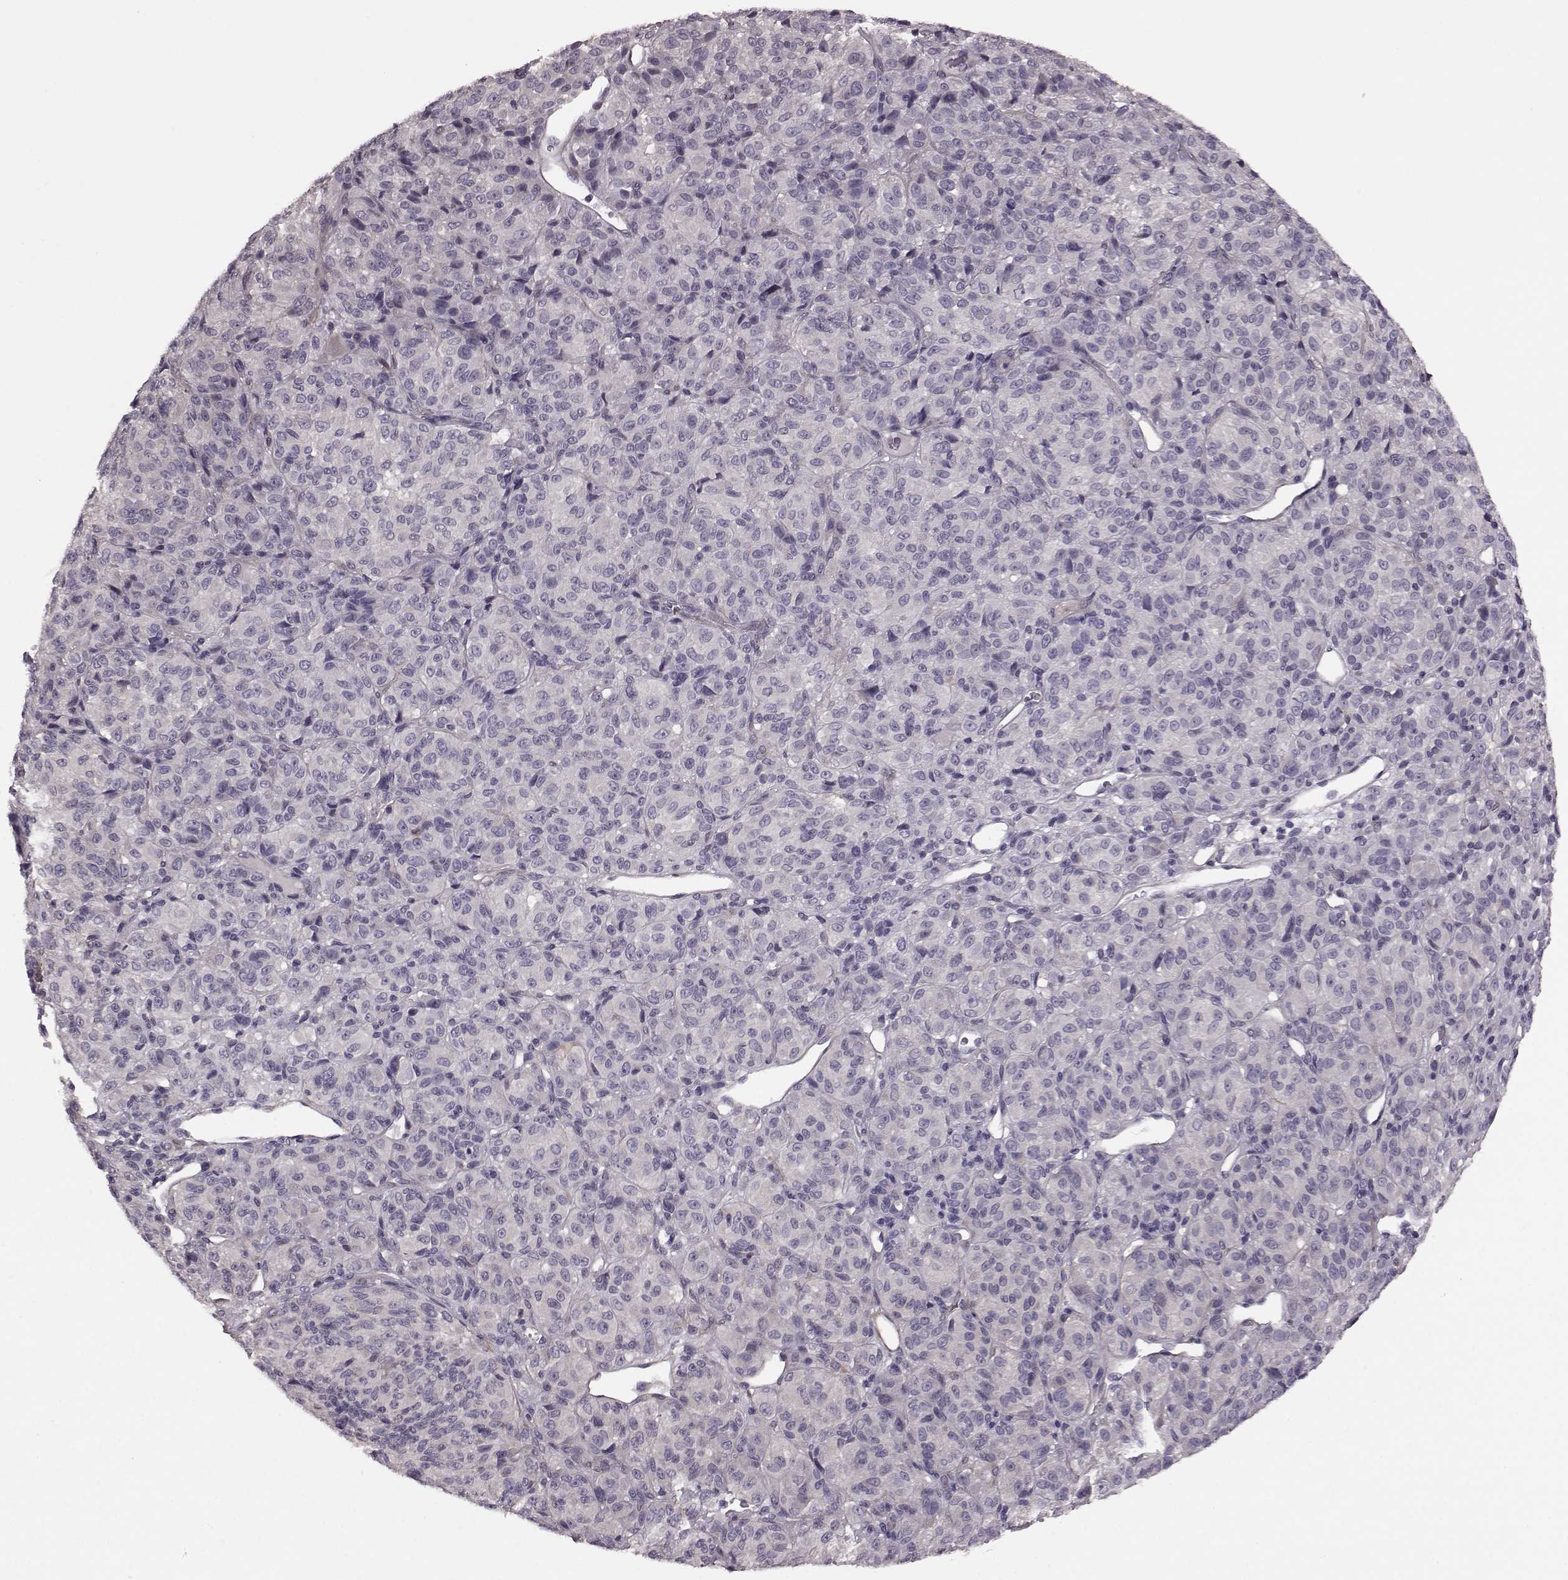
{"staining": {"intensity": "negative", "quantity": "none", "location": "none"}, "tissue": "melanoma", "cell_type": "Tumor cells", "image_type": "cancer", "snomed": [{"axis": "morphology", "description": "Malignant melanoma, Metastatic site"}, {"axis": "topography", "description": "Brain"}], "caption": "High power microscopy image of an immunohistochemistry image of malignant melanoma (metastatic site), revealing no significant expression in tumor cells. (Stains: DAB immunohistochemistry with hematoxylin counter stain, Microscopy: brightfield microscopy at high magnification).", "gene": "GRK1", "patient": {"sex": "female", "age": 56}}